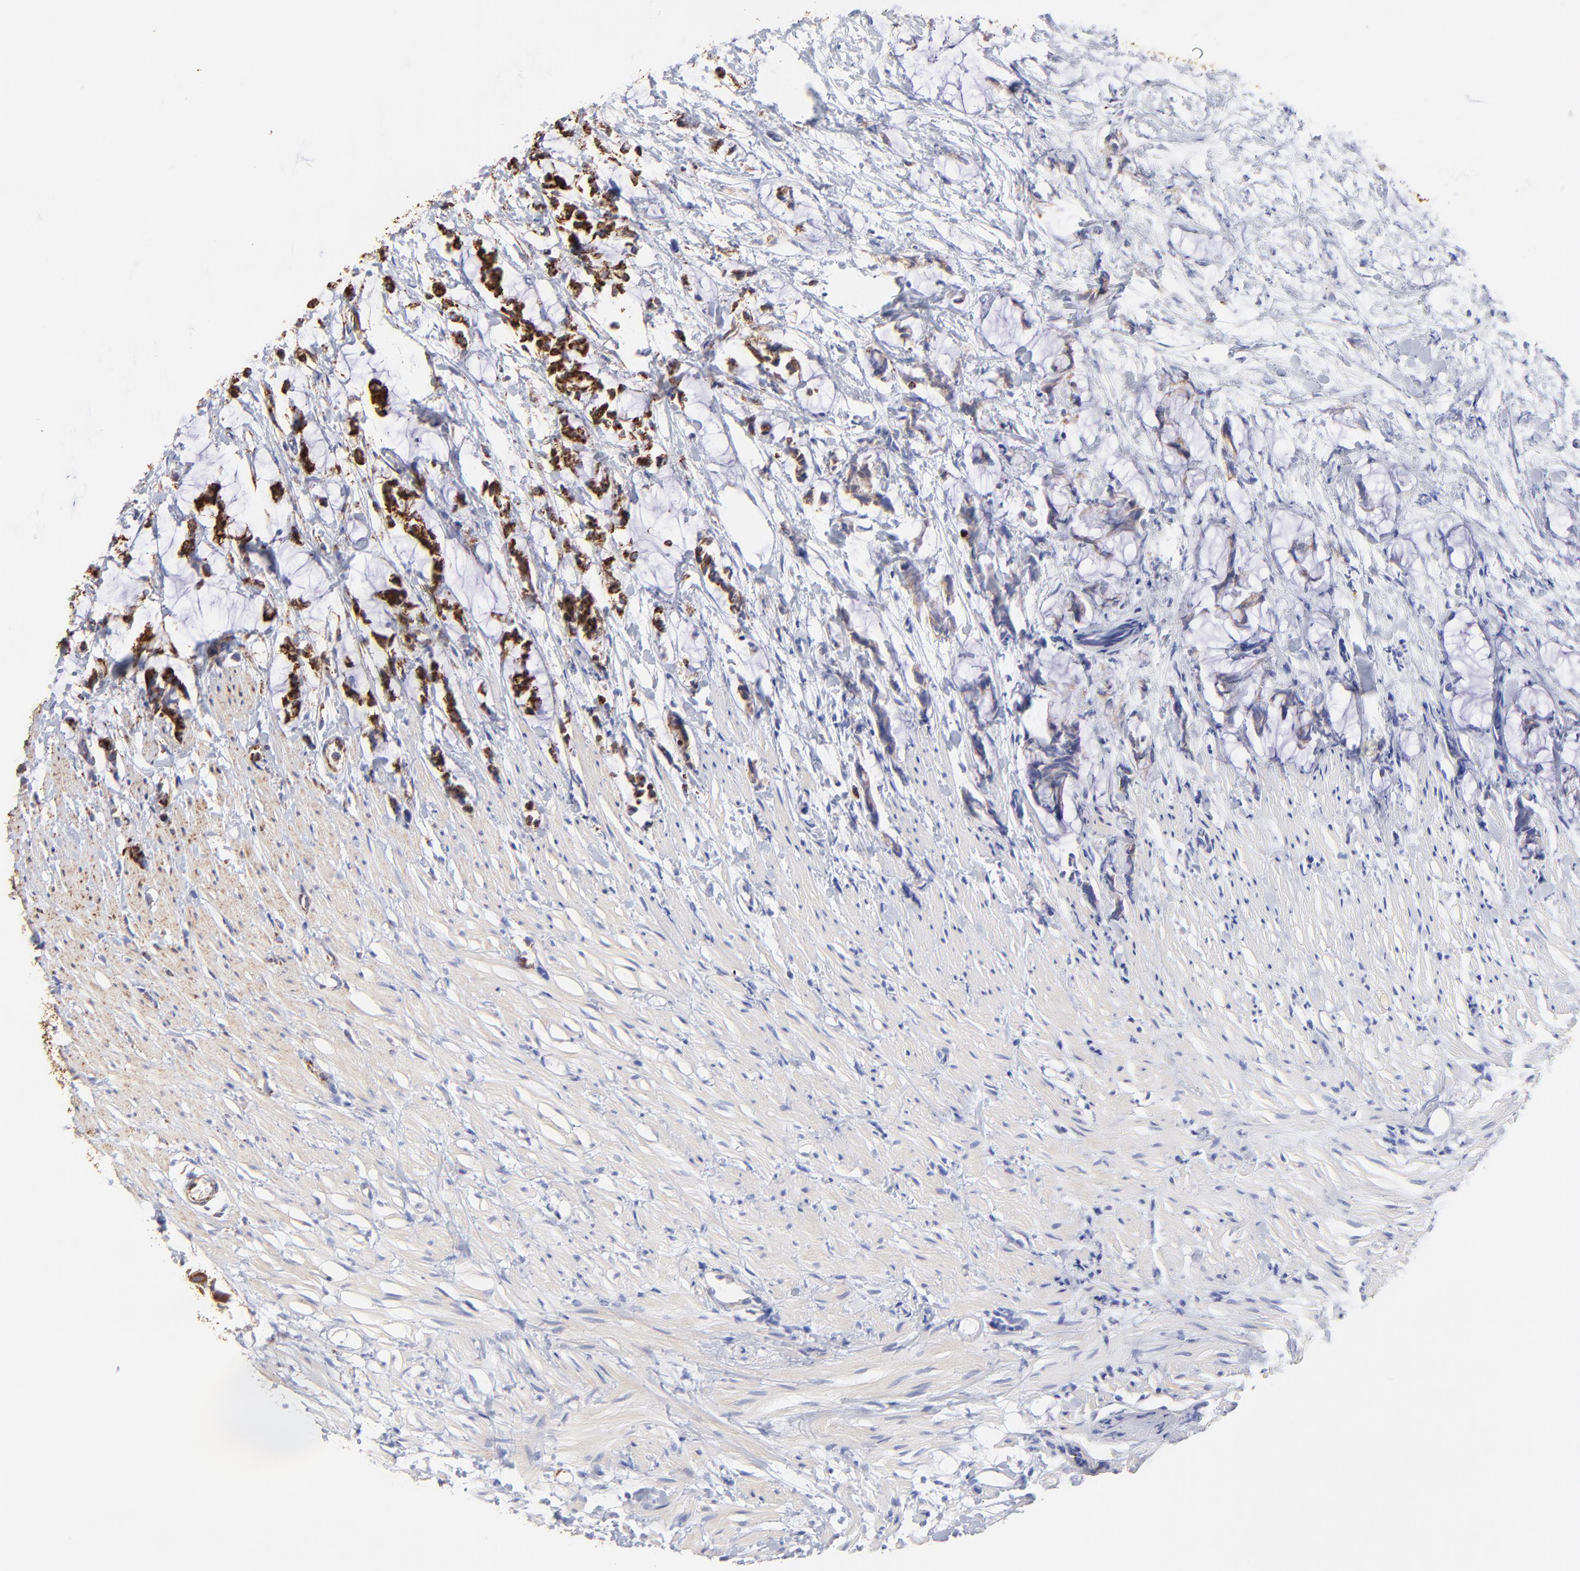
{"staining": {"intensity": "strong", "quantity": ">75%", "location": "cytoplasmic/membranous"}, "tissue": "colorectal cancer", "cell_type": "Tumor cells", "image_type": "cancer", "snomed": [{"axis": "morphology", "description": "Adenocarcinoma, NOS"}, {"axis": "topography", "description": "Colon"}], "caption": "Human colorectal cancer stained with a protein marker exhibits strong staining in tumor cells.", "gene": "ECH1", "patient": {"sex": "male", "age": 14}}